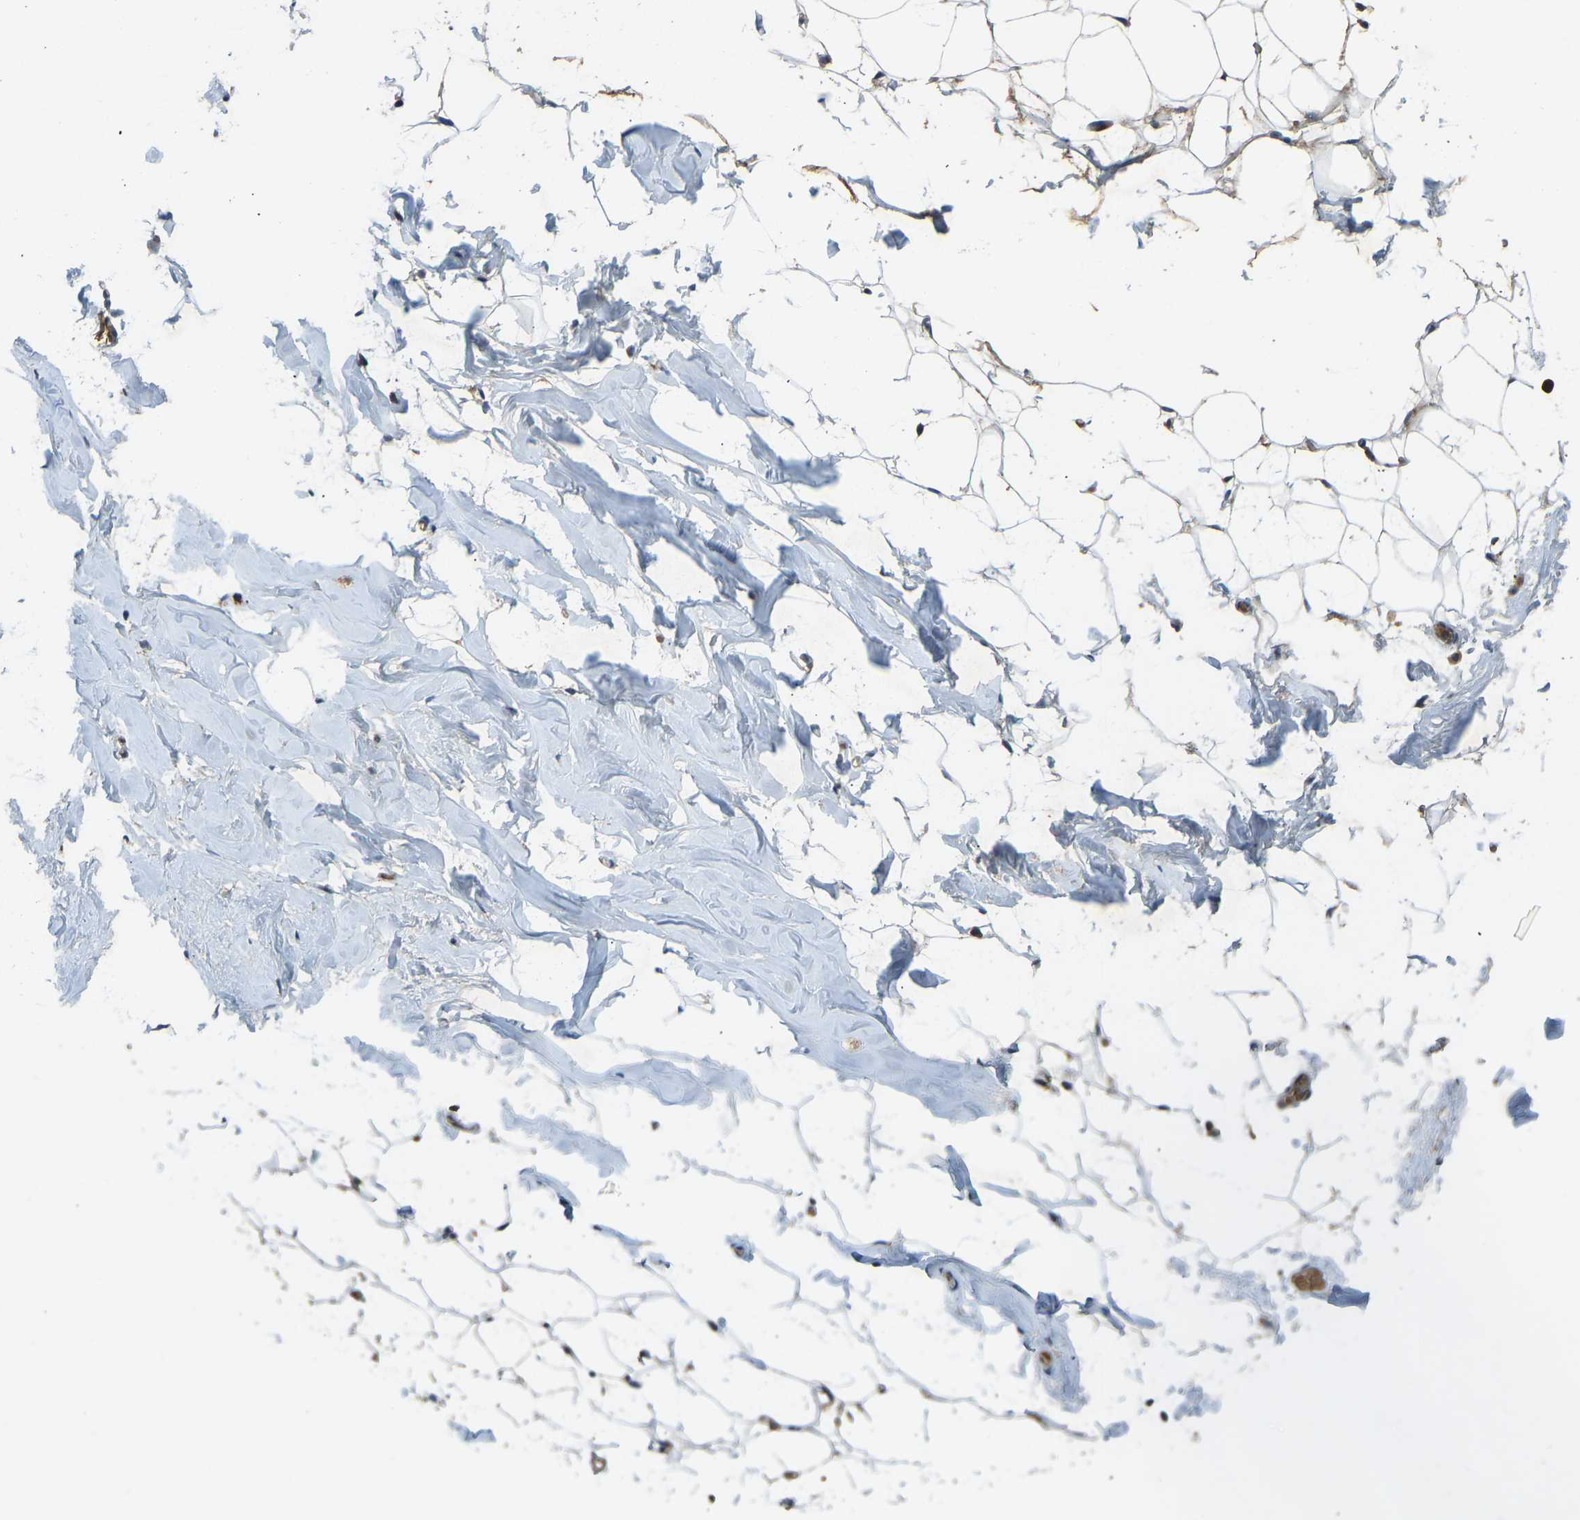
{"staining": {"intensity": "weak", "quantity": ">75%", "location": "cytoplasmic/membranous"}, "tissue": "adipose tissue", "cell_type": "Adipocytes", "image_type": "normal", "snomed": [{"axis": "morphology", "description": "Normal tissue, NOS"}, {"axis": "topography", "description": "Breast"}, {"axis": "topography", "description": "Soft tissue"}], "caption": "A photomicrograph of human adipose tissue stained for a protein exhibits weak cytoplasmic/membranous brown staining in adipocytes. (Brightfield microscopy of DAB IHC at high magnification).", "gene": "ZNF71", "patient": {"sex": "female", "age": 75}}